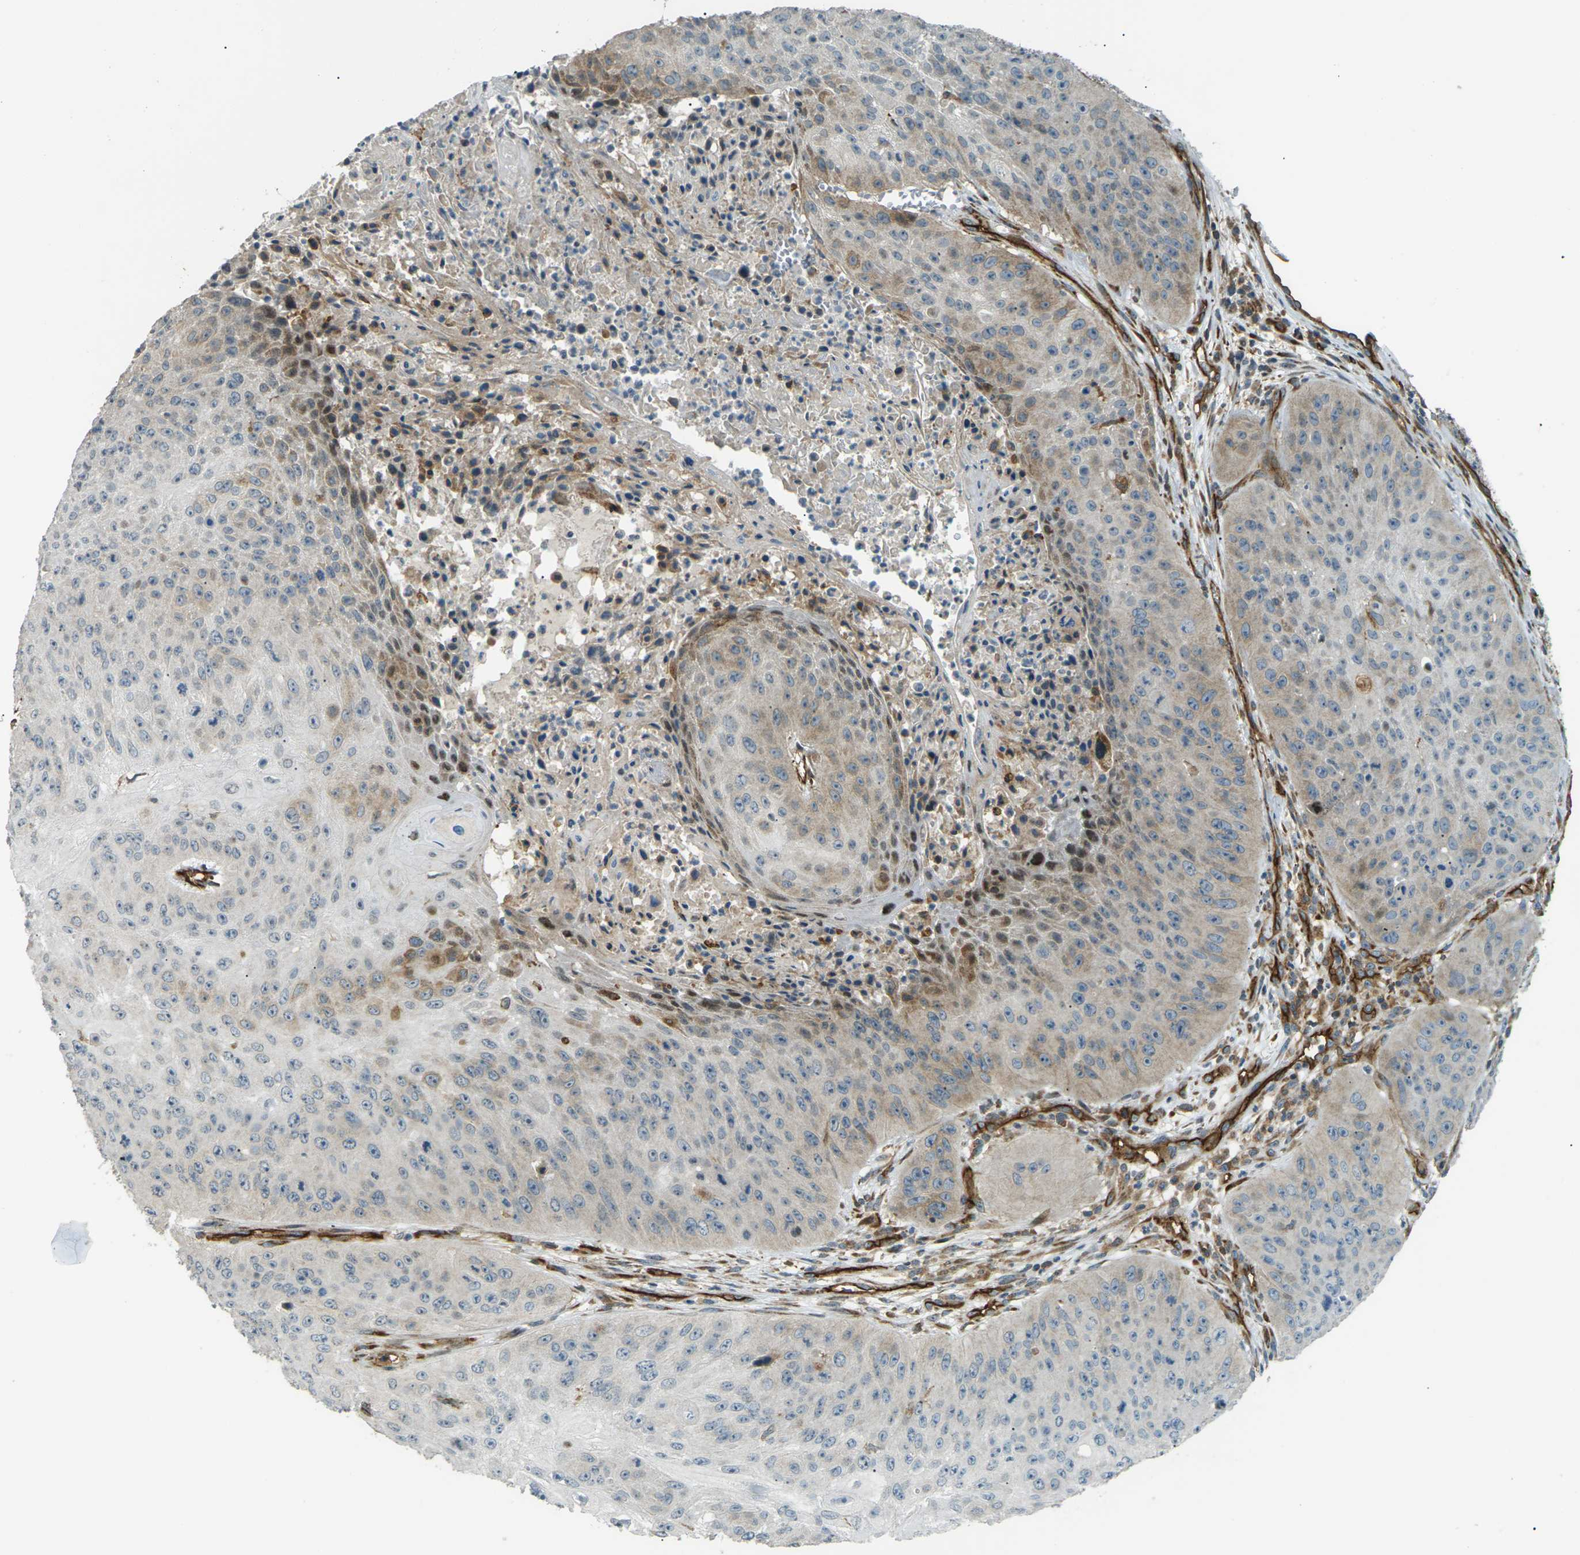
{"staining": {"intensity": "moderate", "quantity": "<25%", "location": "cytoplasmic/membranous"}, "tissue": "skin cancer", "cell_type": "Tumor cells", "image_type": "cancer", "snomed": [{"axis": "morphology", "description": "Squamous cell carcinoma, NOS"}, {"axis": "topography", "description": "Skin"}], "caption": "Immunohistochemical staining of squamous cell carcinoma (skin) exhibits moderate cytoplasmic/membranous protein staining in approximately <25% of tumor cells.", "gene": "S1PR1", "patient": {"sex": "female", "age": 80}}